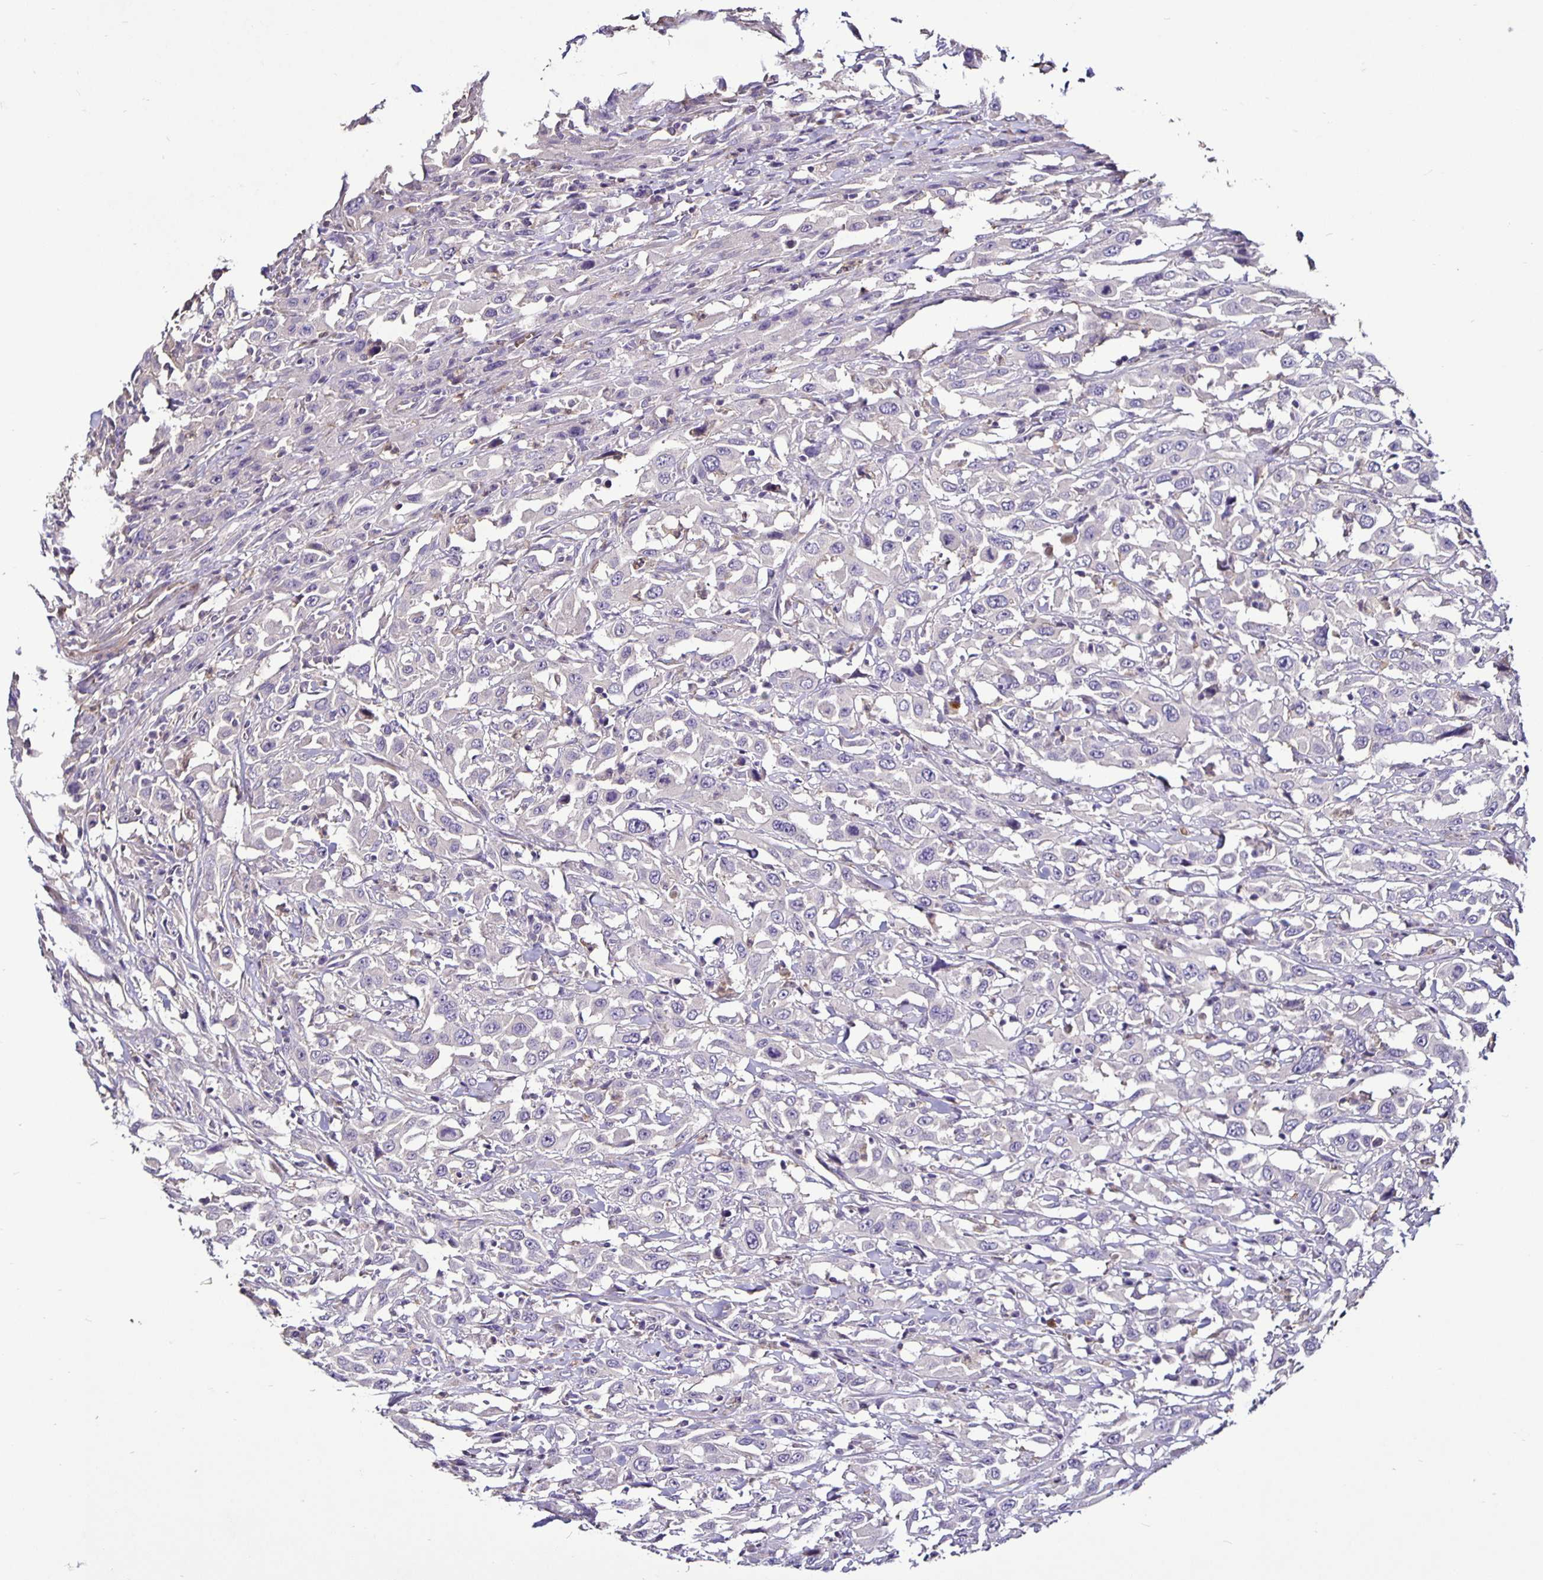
{"staining": {"intensity": "negative", "quantity": "none", "location": "none"}, "tissue": "urothelial cancer", "cell_type": "Tumor cells", "image_type": "cancer", "snomed": [{"axis": "morphology", "description": "Urothelial carcinoma, High grade"}, {"axis": "topography", "description": "Urinary bladder"}], "caption": "This is an immunohistochemistry (IHC) photomicrograph of urothelial carcinoma (high-grade). There is no expression in tumor cells.", "gene": "FCER1A", "patient": {"sex": "male", "age": 61}}